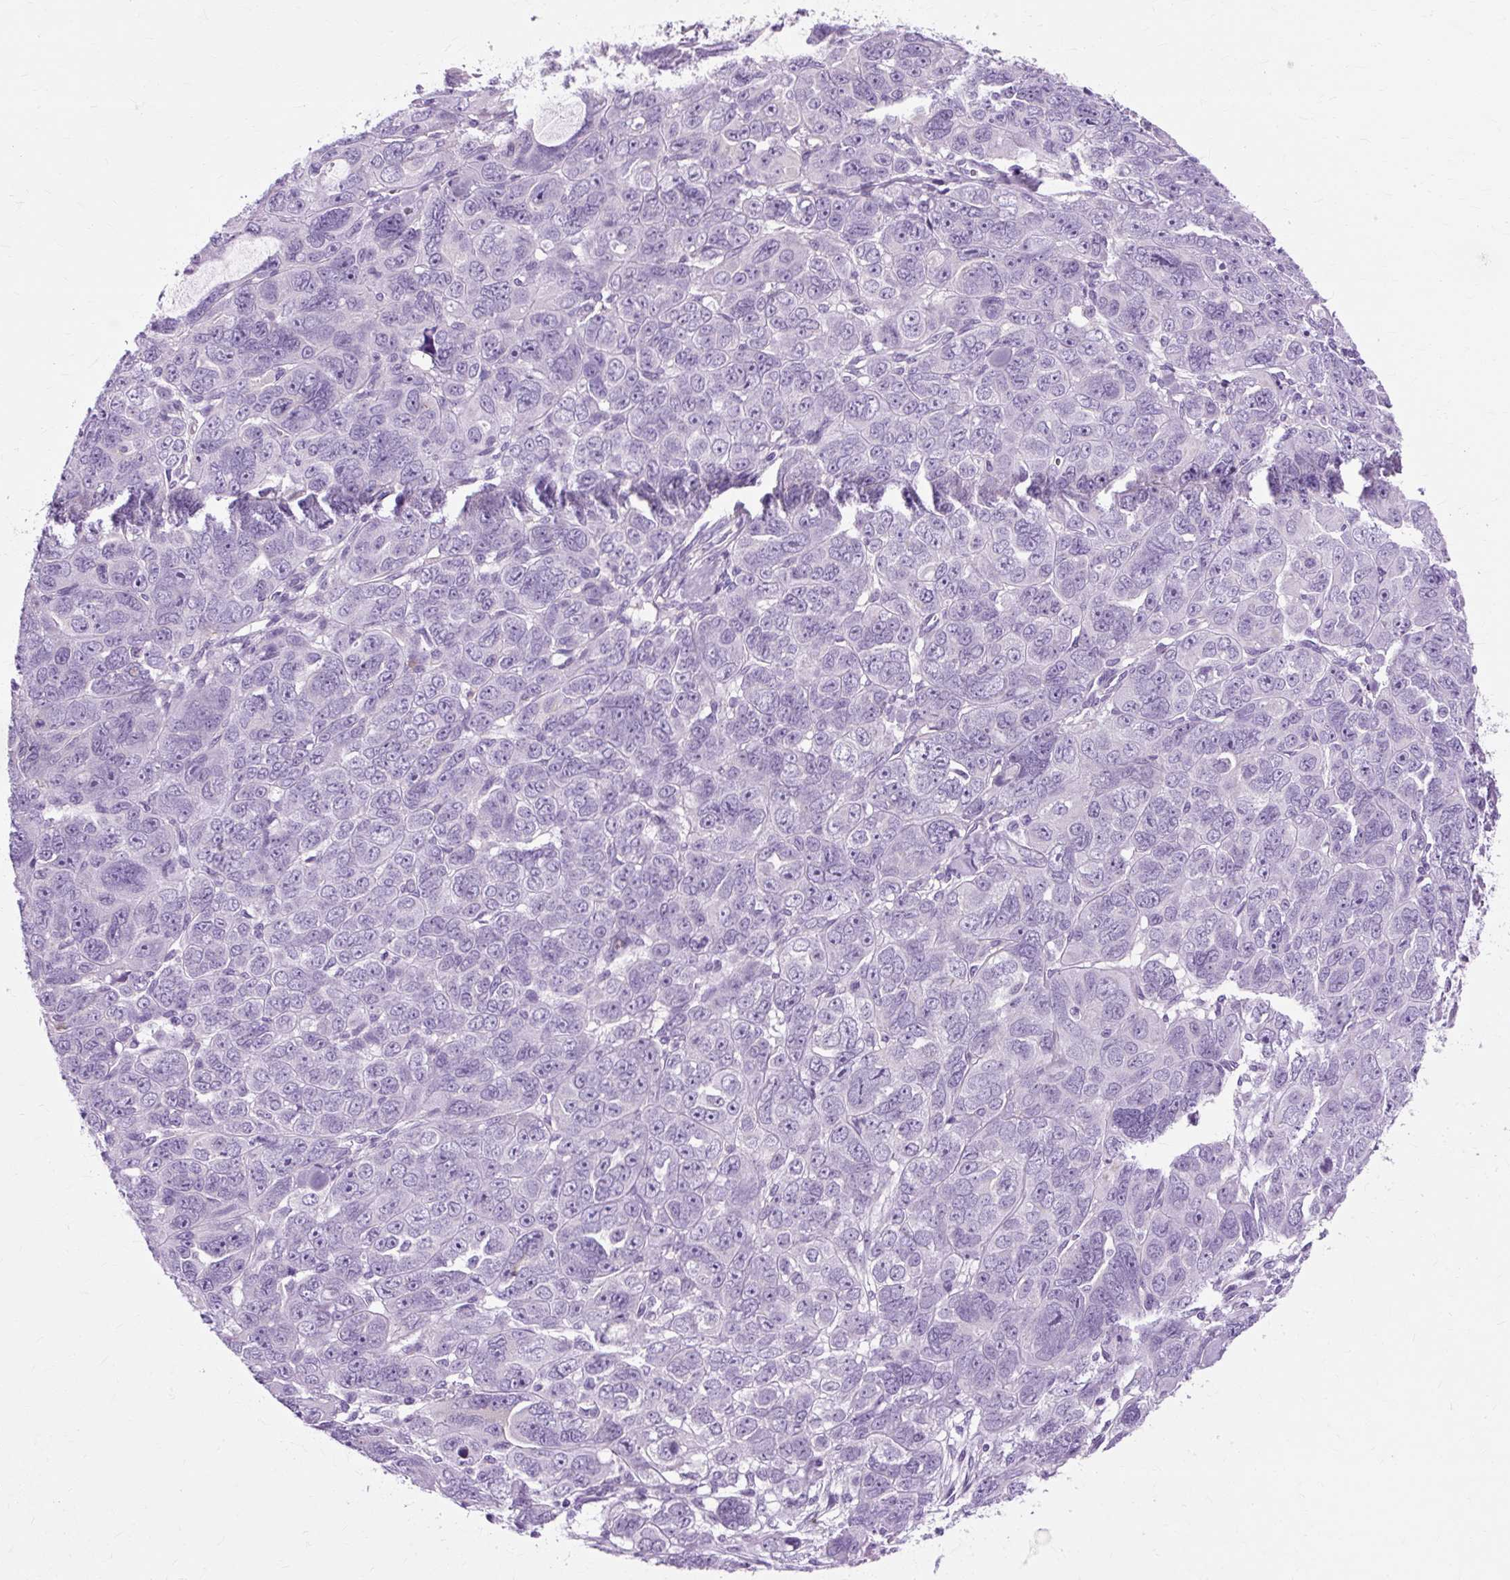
{"staining": {"intensity": "negative", "quantity": "none", "location": "none"}, "tissue": "ovarian cancer", "cell_type": "Tumor cells", "image_type": "cancer", "snomed": [{"axis": "morphology", "description": "Cystadenocarcinoma, serous, NOS"}, {"axis": "topography", "description": "Ovary"}], "caption": "Immunohistochemical staining of human ovarian serous cystadenocarcinoma displays no significant positivity in tumor cells.", "gene": "TMEM89", "patient": {"sex": "female", "age": 63}}